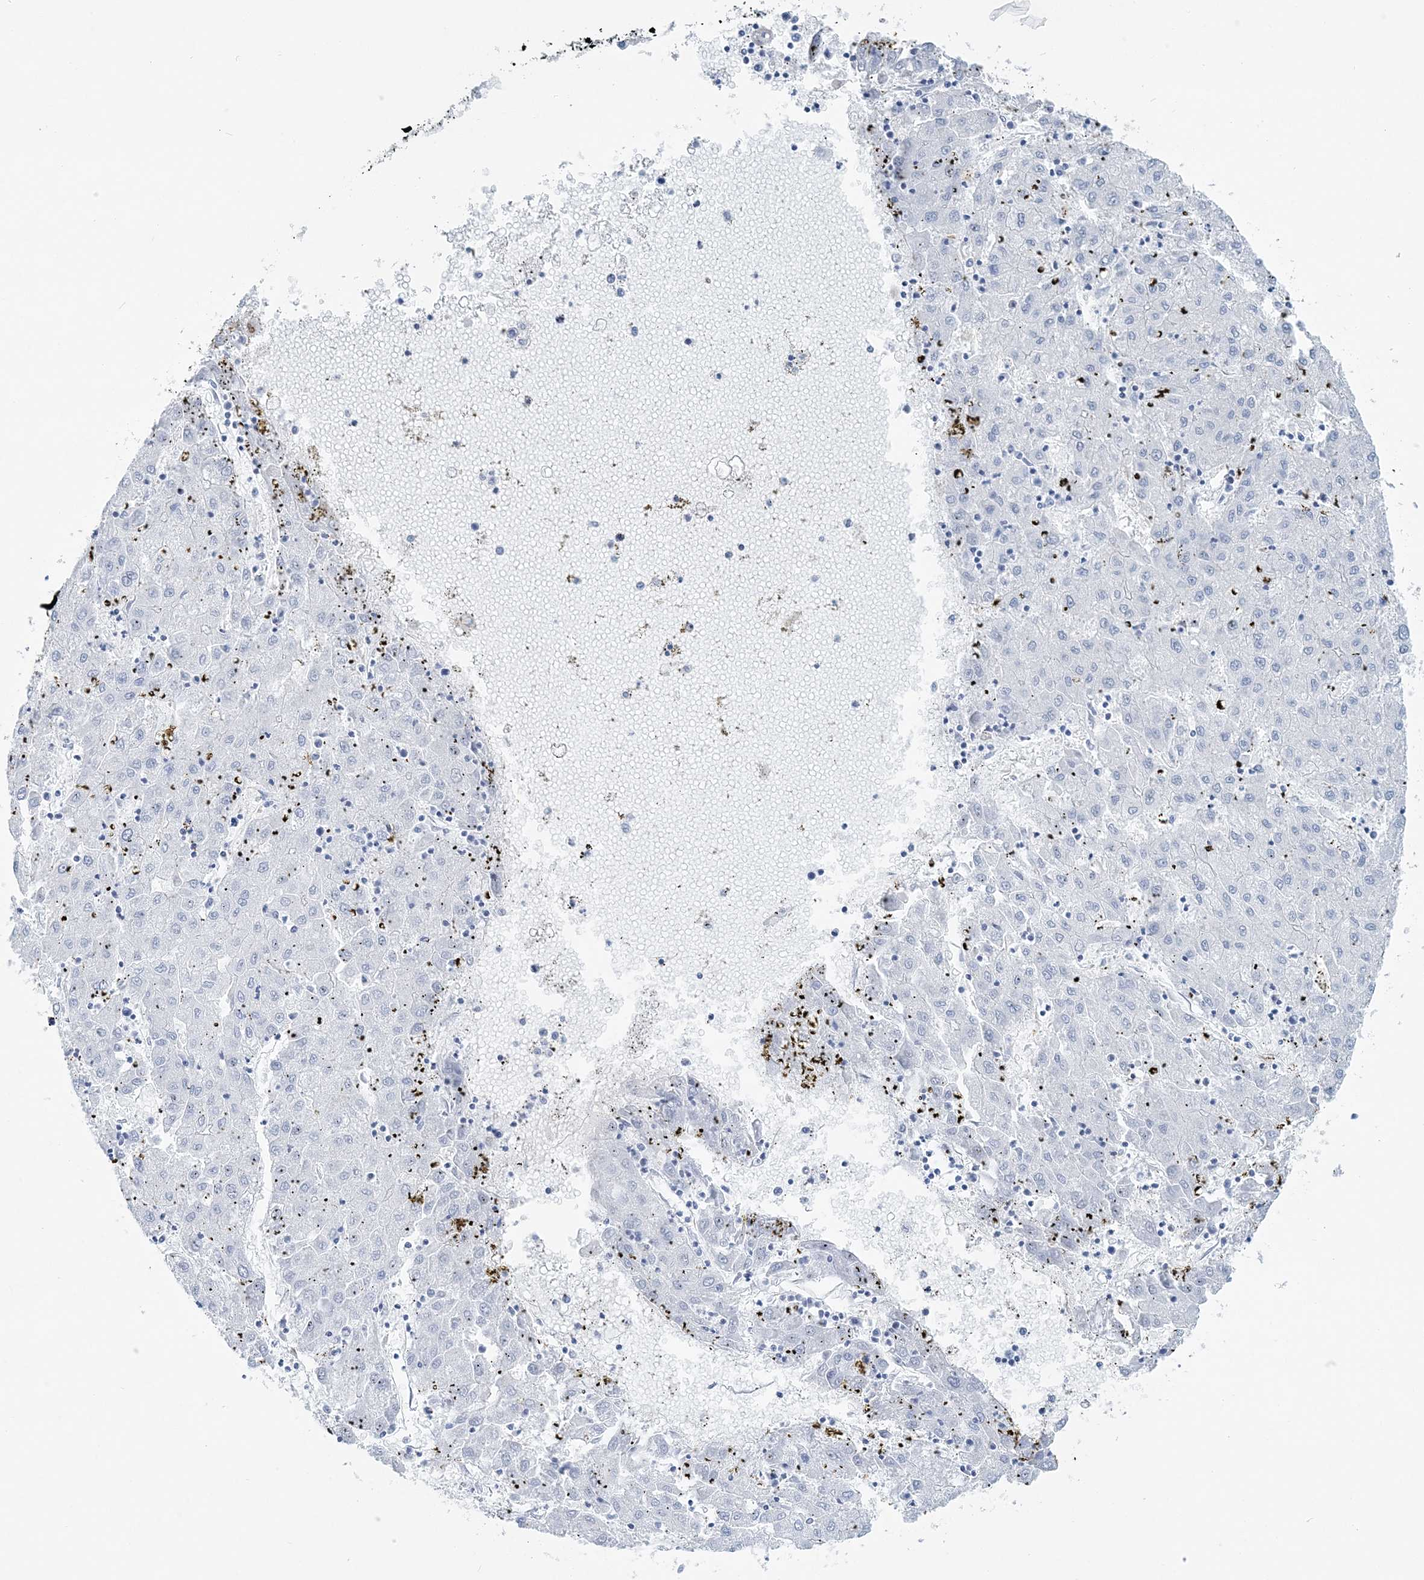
{"staining": {"intensity": "negative", "quantity": "none", "location": "none"}, "tissue": "liver cancer", "cell_type": "Tumor cells", "image_type": "cancer", "snomed": [{"axis": "morphology", "description": "Carcinoma, Hepatocellular, NOS"}, {"axis": "topography", "description": "Liver"}], "caption": "Tumor cells show no significant positivity in hepatocellular carcinoma (liver). The staining was performed using DAB to visualize the protein expression in brown, while the nuclei were stained in blue with hematoxylin (Magnification: 20x).", "gene": "NKX6-1", "patient": {"sex": "male", "age": 72}}